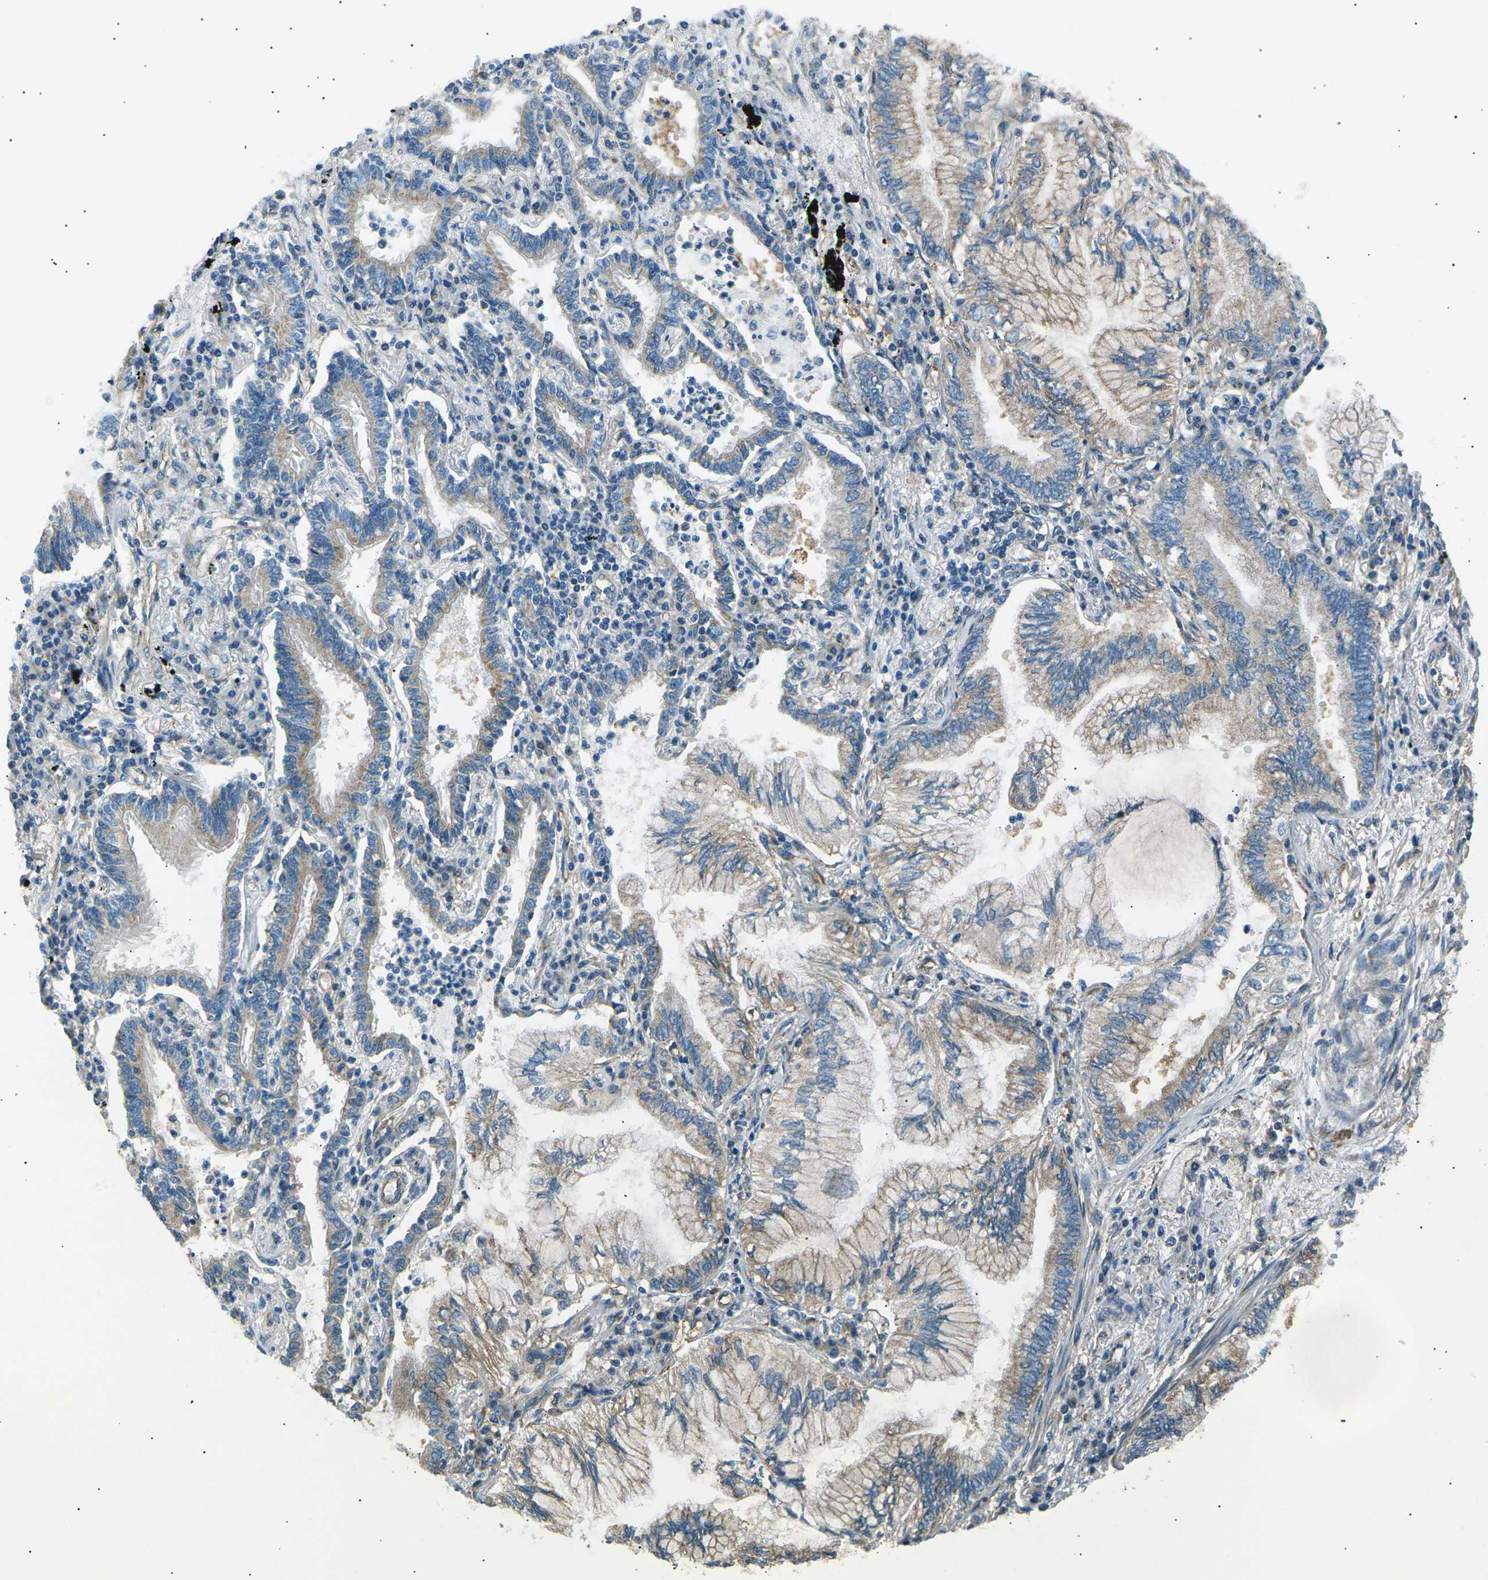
{"staining": {"intensity": "weak", "quantity": "25%-75%", "location": "cytoplasmic/membranous"}, "tissue": "lung cancer", "cell_type": "Tumor cells", "image_type": "cancer", "snomed": [{"axis": "morphology", "description": "Normal tissue, NOS"}, {"axis": "morphology", "description": "Adenocarcinoma, NOS"}, {"axis": "topography", "description": "Bronchus"}, {"axis": "topography", "description": "Lung"}], "caption": "Immunohistochemical staining of lung cancer exhibits low levels of weak cytoplasmic/membranous expression in approximately 25%-75% of tumor cells. (Brightfield microscopy of DAB IHC at high magnification).", "gene": "SLK", "patient": {"sex": "female", "age": 70}}